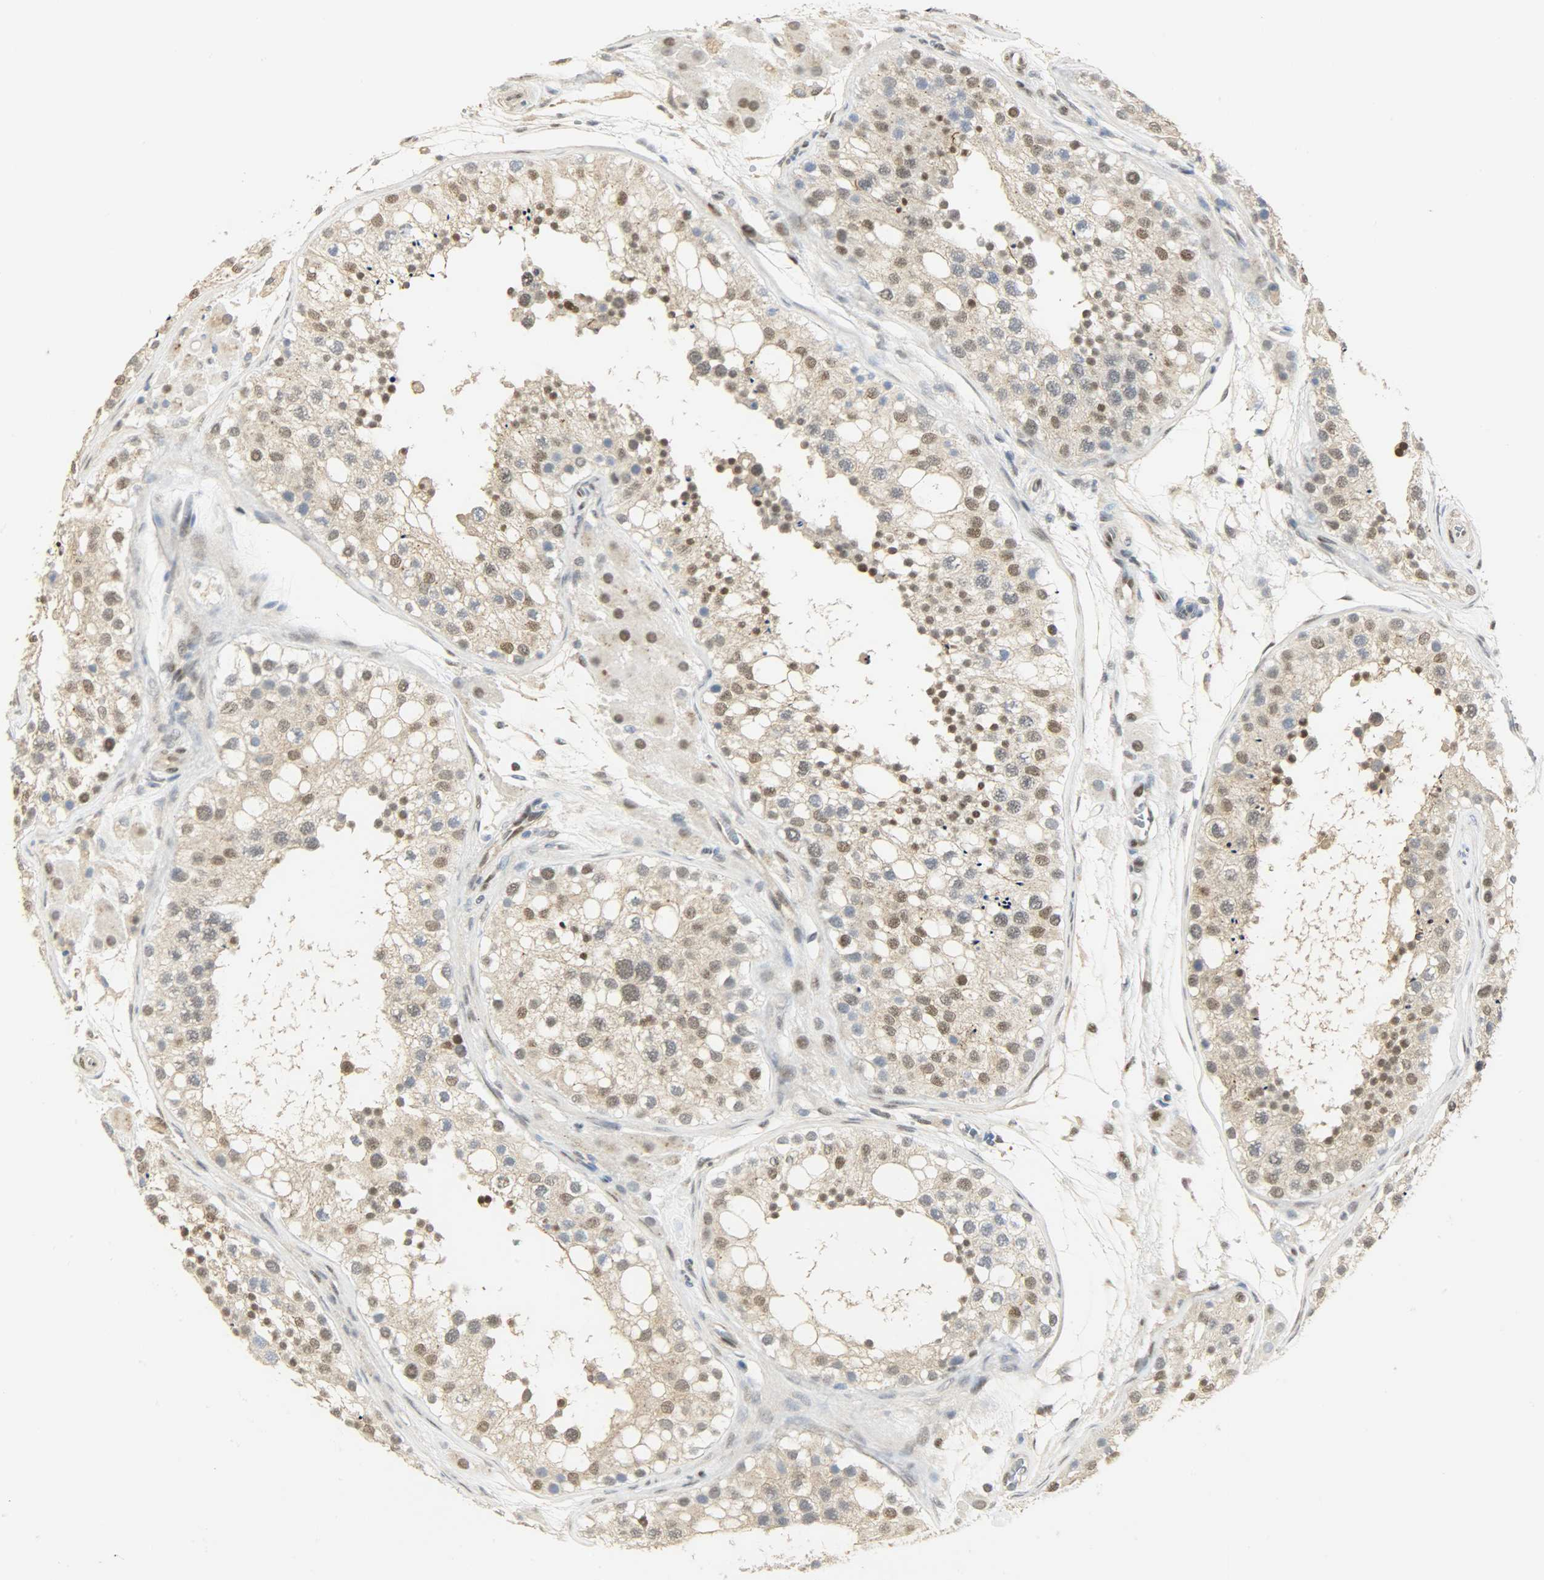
{"staining": {"intensity": "moderate", "quantity": "25%-75%", "location": "nuclear"}, "tissue": "testis", "cell_type": "Cells in seminiferous ducts", "image_type": "normal", "snomed": [{"axis": "morphology", "description": "Normal tissue, NOS"}, {"axis": "topography", "description": "Testis"}], "caption": "Moderate nuclear positivity is appreciated in approximately 25%-75% of cells in seminiferous ducts in normal testis.", "gene": "NPEPL1", "patient": {"sex": "male", "age": 26}}